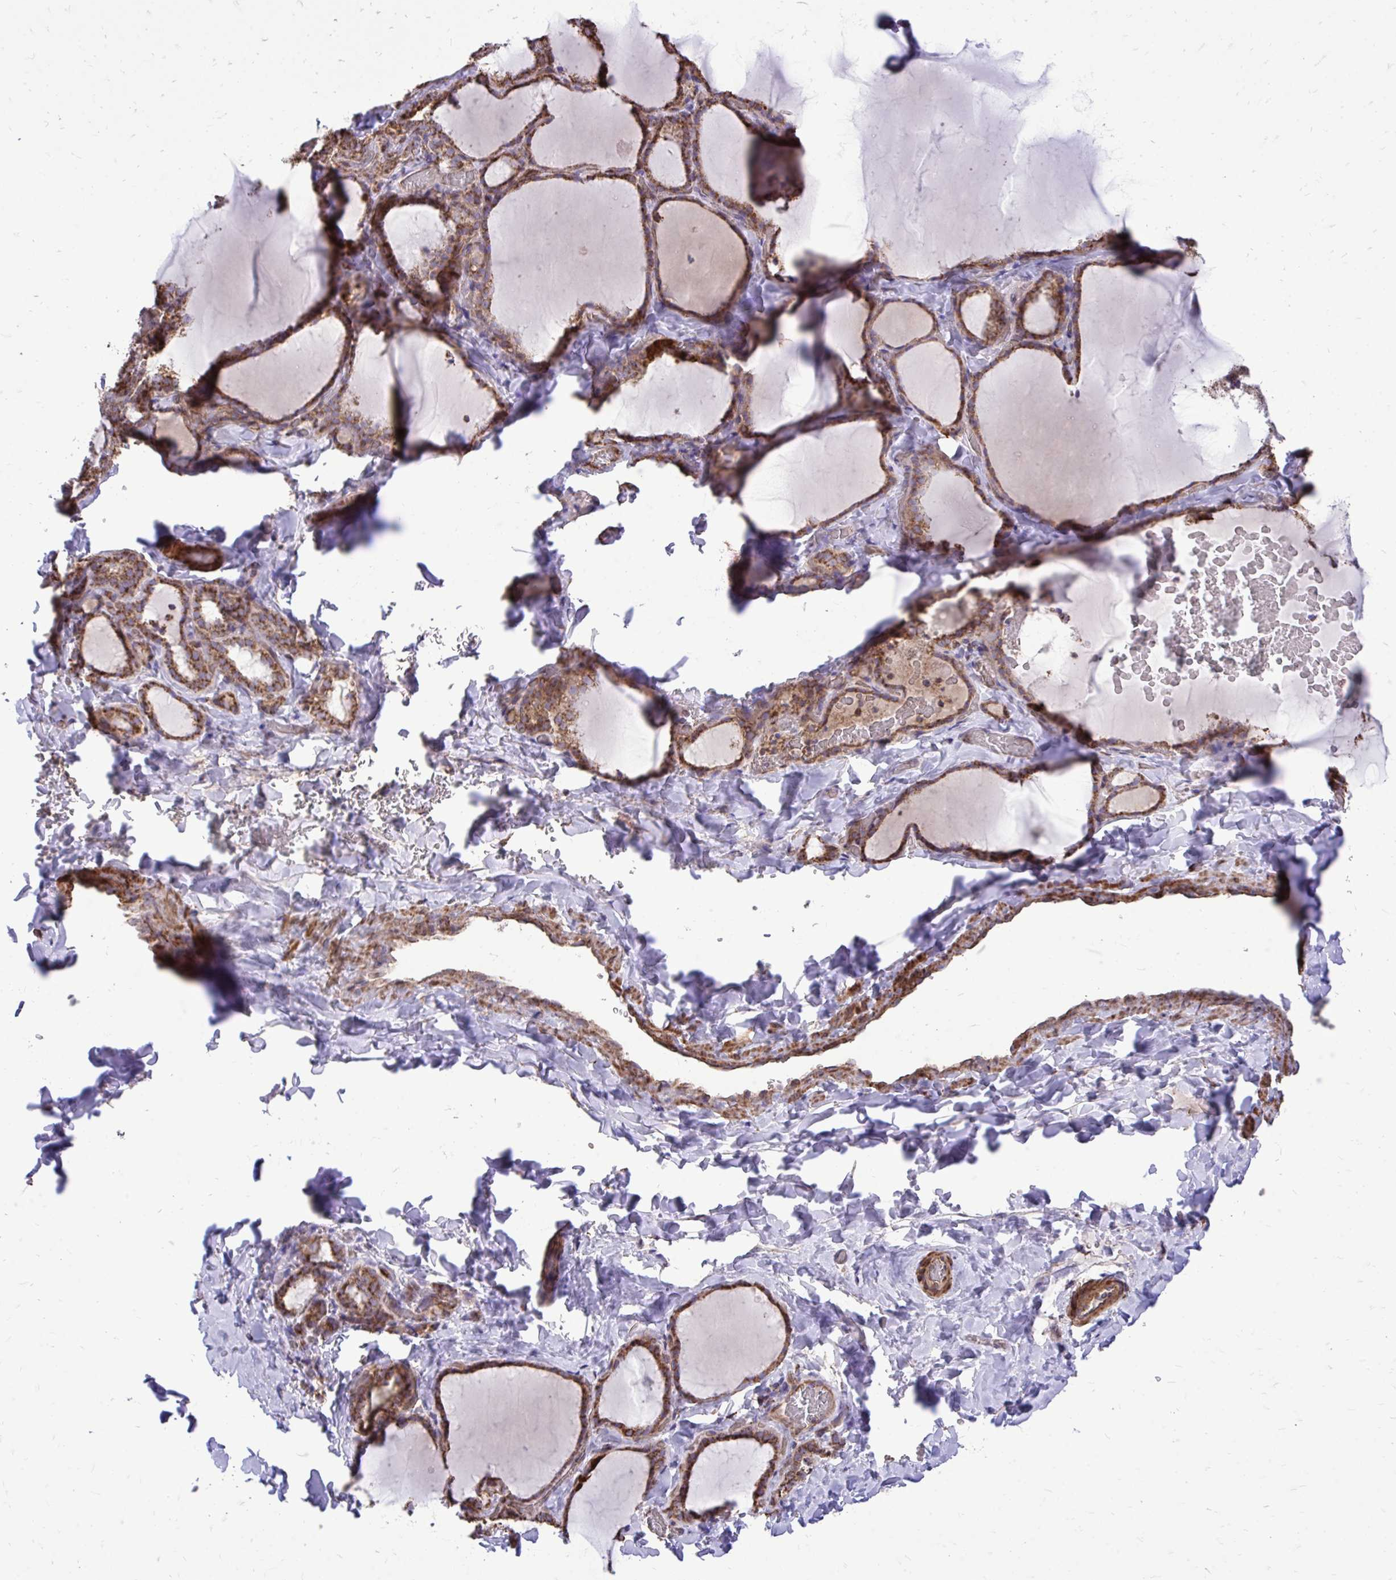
{"staining": {"intensity": "moderate", "quantity": ">75%", "location": "cytoplasmic/membranous"}, "tissue": "thyroid gland", "cell_type": "Glandular cells", "image_type": "normal", "snomed": [{"axis": "morphology", "description": "Normal tissue, NOS"}, {"axis": "topography", "description": "Thyroid gland"}], "caption": "A medium amount of moderate cytoplasmic/membranous expression is identified in about >75% of glandular cells in normal thyroid gland. The staining is performed using DAB brown chromogen to label protein expression. The nuclei are counter-stained blue using hematoxylin.", "gene": "UBE2C", "patient": {"sex": "female", "age": 22}}